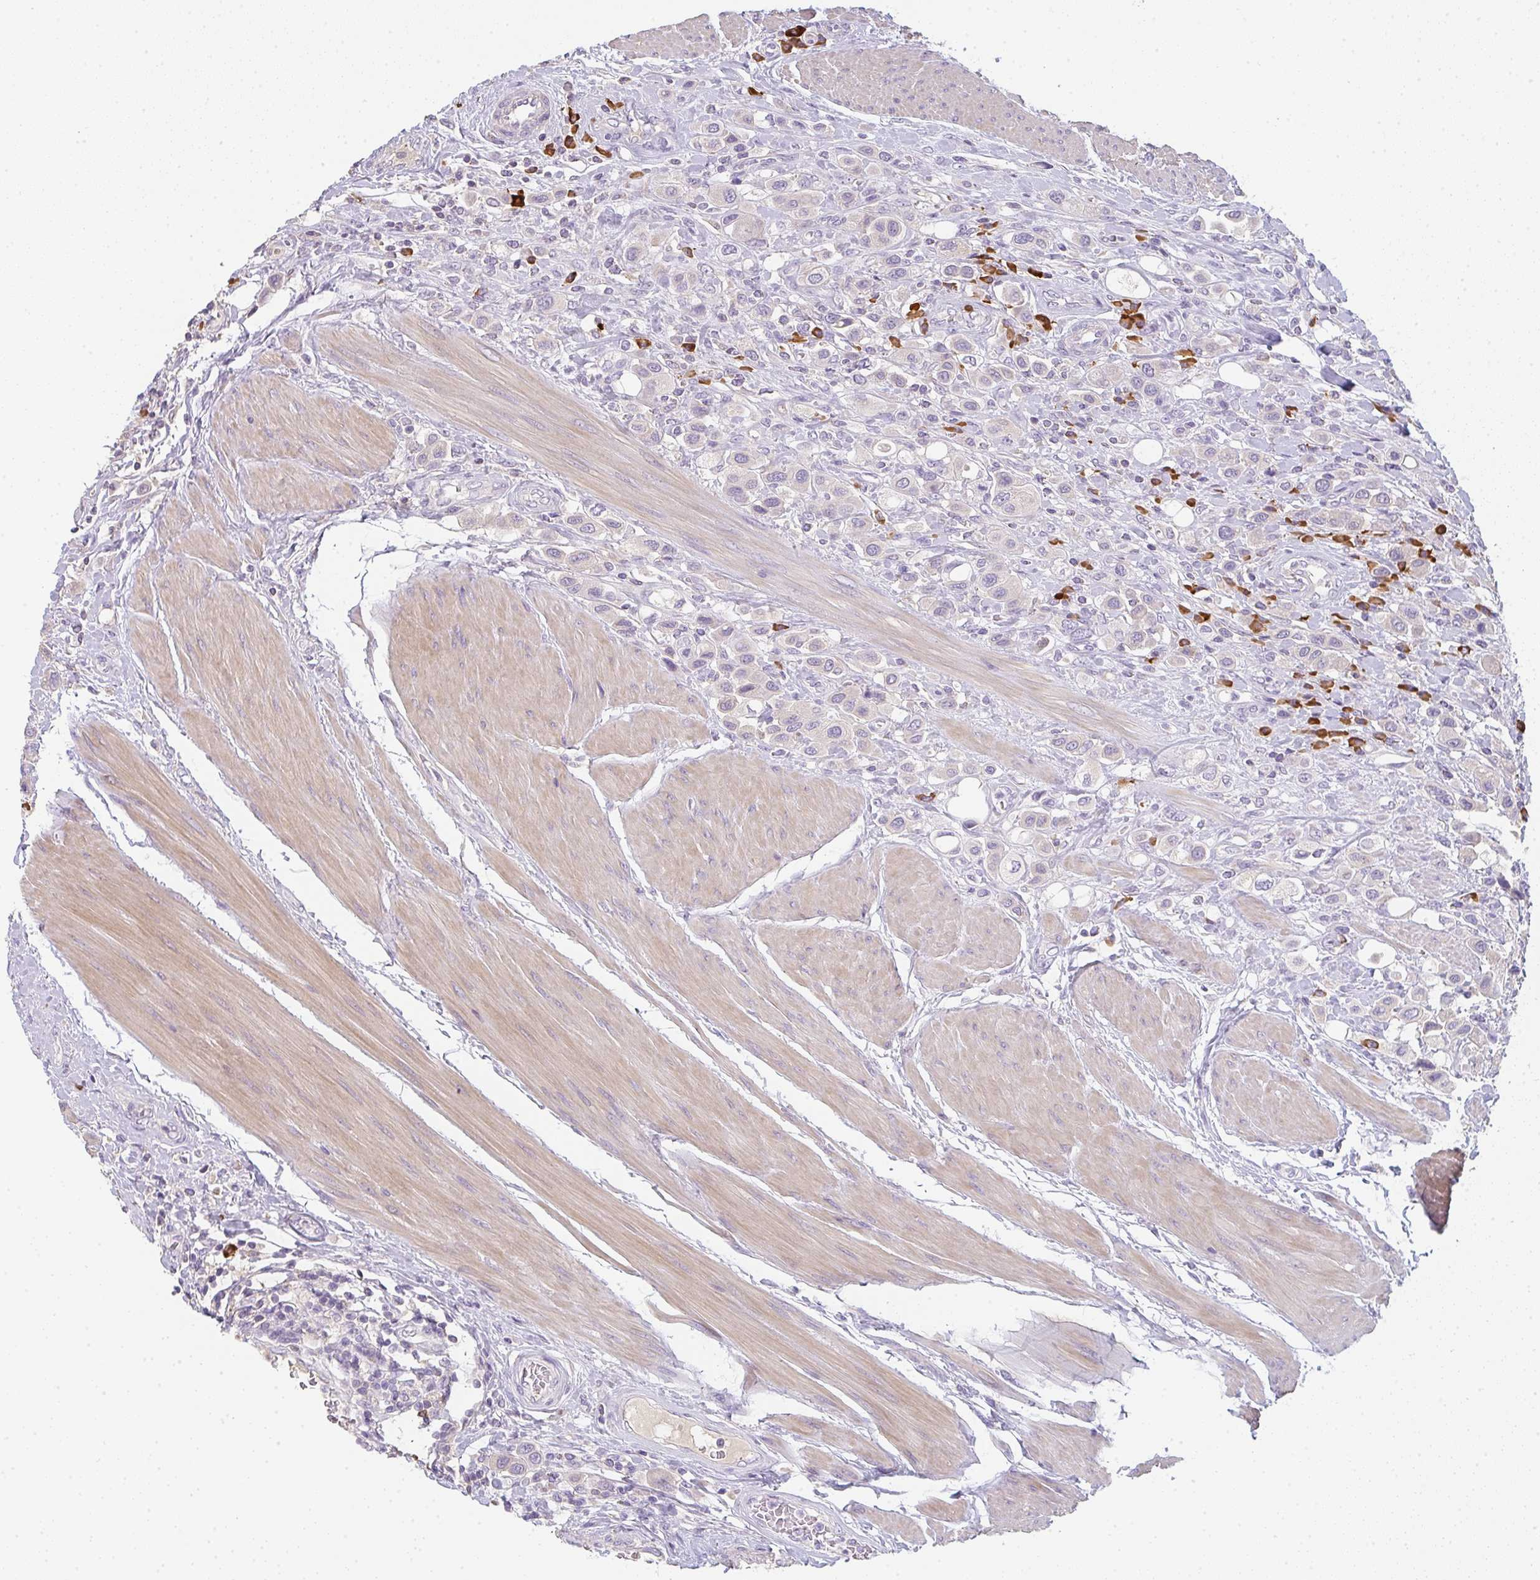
{"staining": {"intensity": "negative", "quantity": "none", "location": "none"}, "tissue": "urothelial cancer", "cell_type": "Tumor cells", "image_type": "cancer", "snomed": [{"axis": "morphology", "description": "Urothelial carcinoma, High grade"}, {"axis": "topography", "description": "Urinary bladder"}], "caption": "Tumor cells show no significant expression in urothelial cancer. Nuclei are stained in blue.", "gene": "ZNF215", "patient": {"sex": "male", "age": 50}}